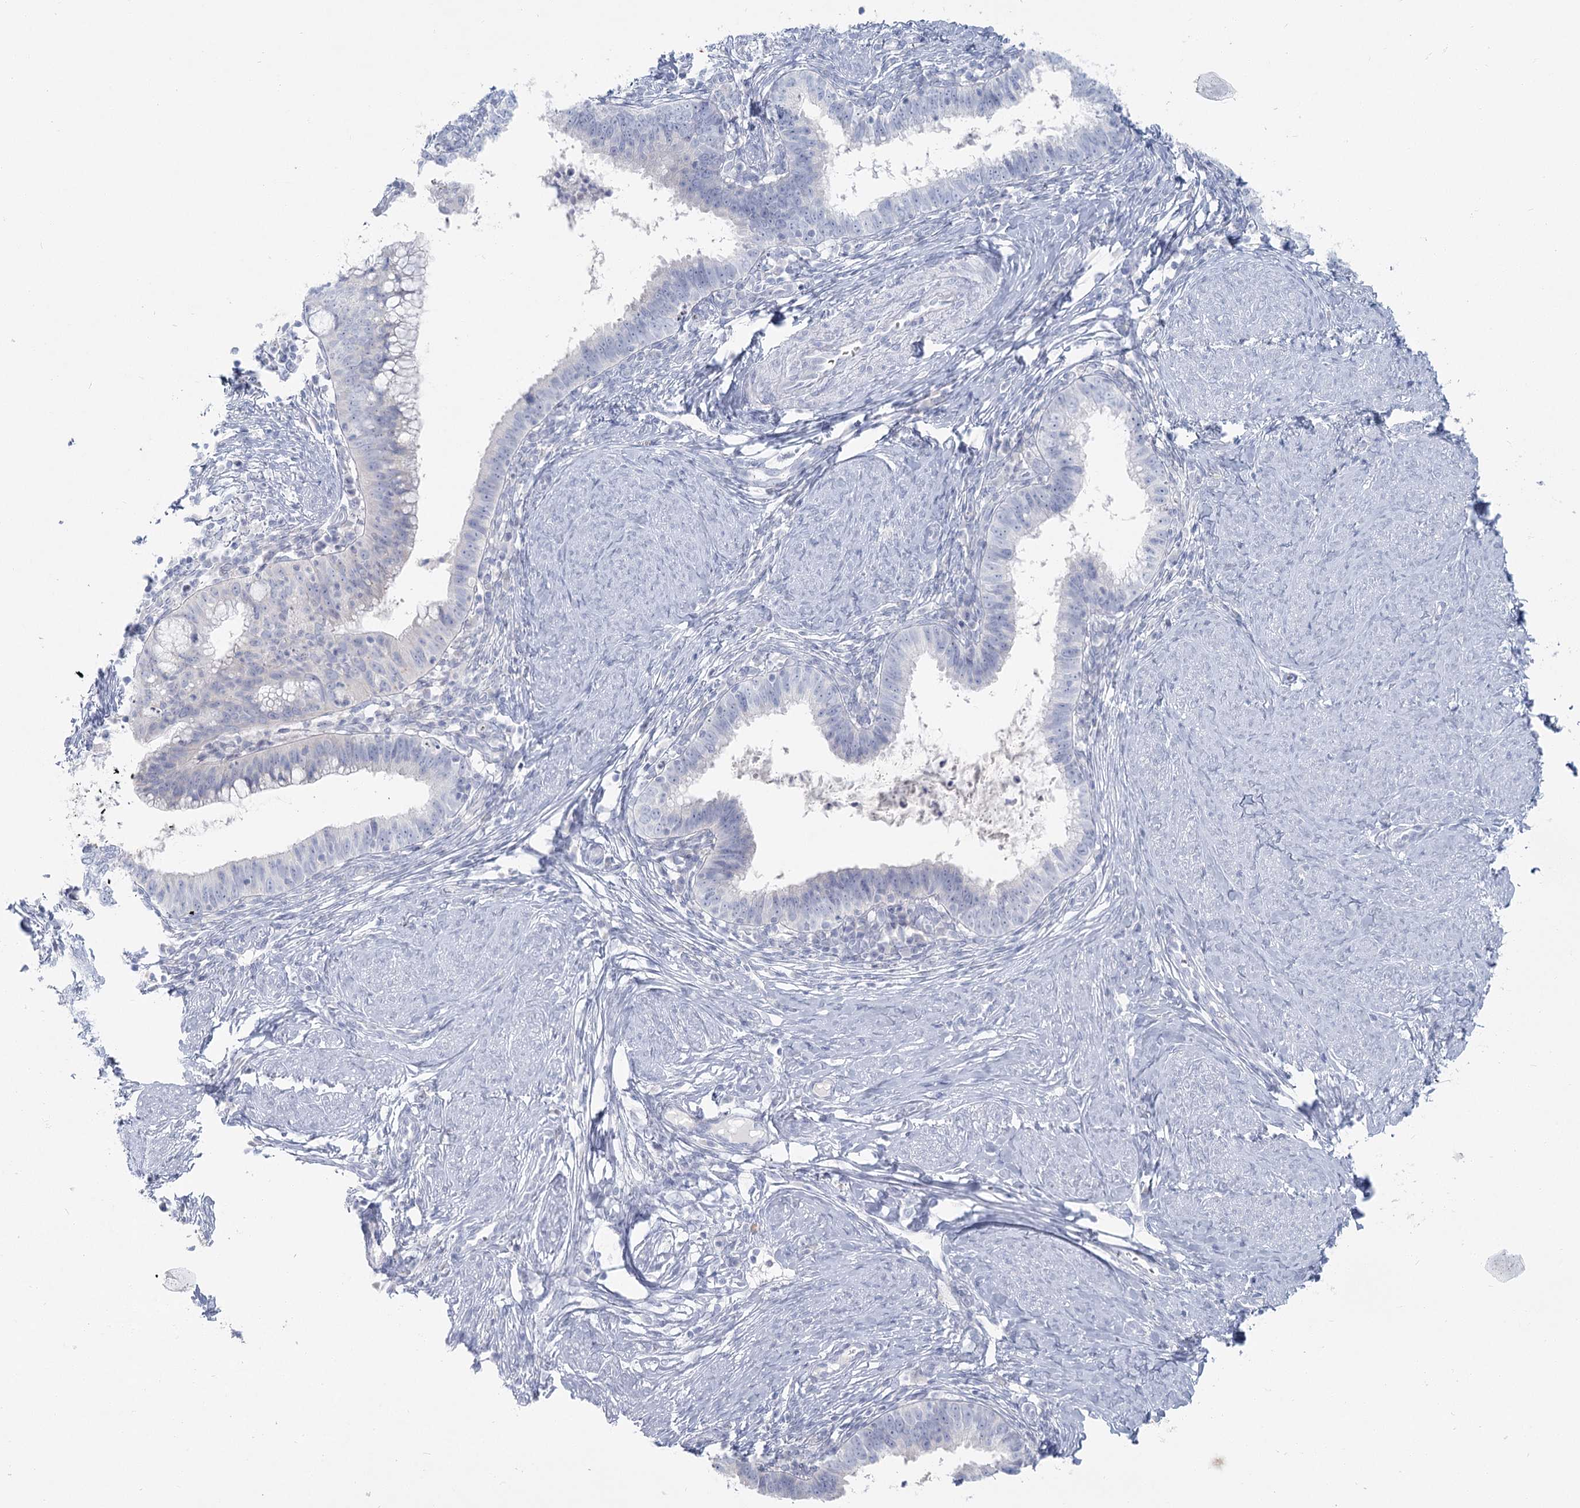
{"staining": {"intensity": "negative", "quantity": "none", "location": "none"}, "tissue": "cervical cancer", "cell_type": "Tumor cells", "image_type": "cancer", "snomed": [{"axis": "morphology", "description": "Adenocarcinoma, NOS"}, {"axis": "topography", "description": "Cervix"}], "caption": "DAB immunohistochemical staining of human cervical cancer (adenocarcinoma) shows no significant staining in tumor cells.", "gene": "IFIT5", "patient": {"sex": "female", "age": 36}}